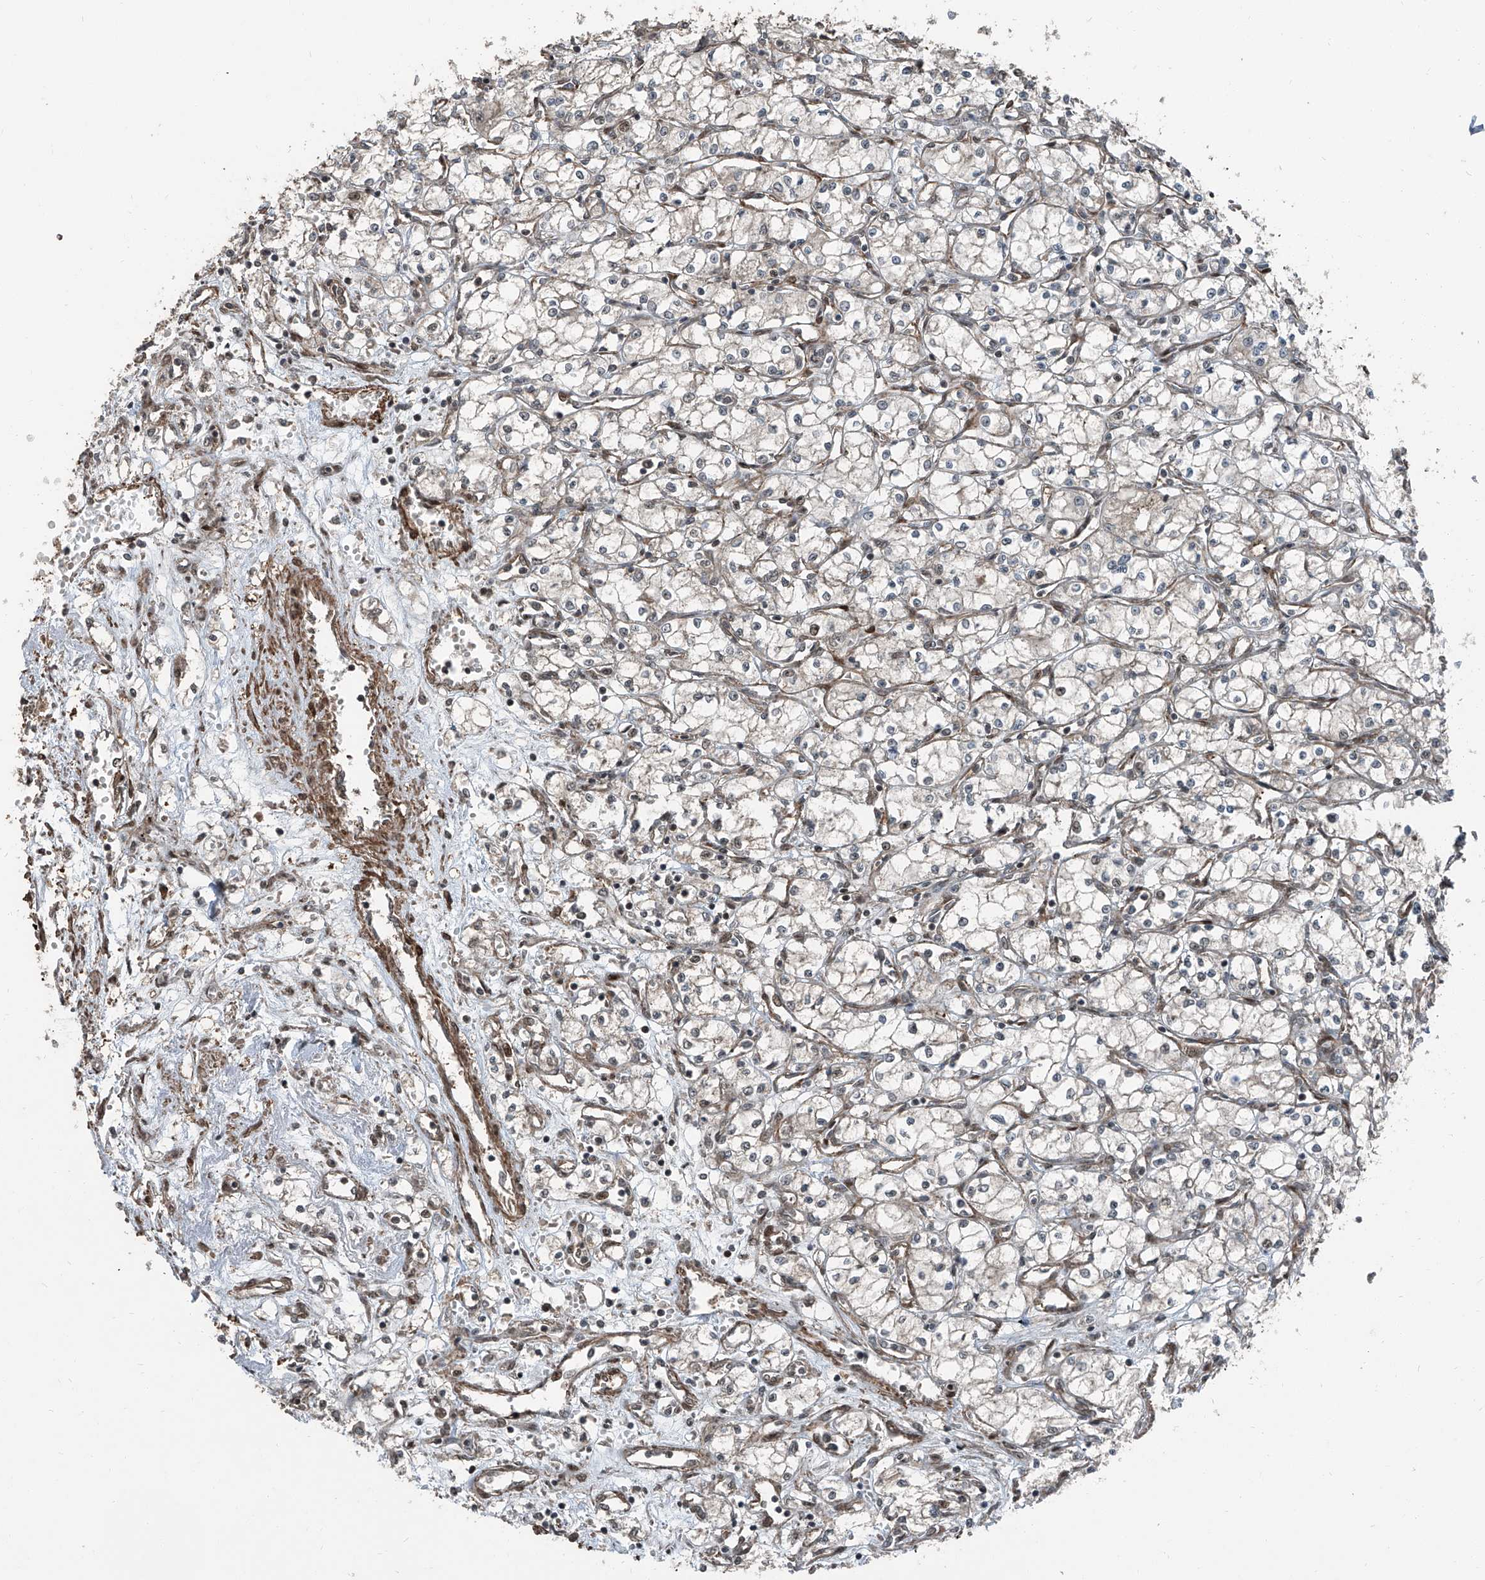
{"staining": {"intensity": "negative", "quantity": "none", "location": "none"}, "tissue": "renal cancer", "cell_type": "Tumor cells", "image_type": "cancer", "snomed": [{"axis": "morphology", "description": "Adenocarcinoma, NOS"}, {"axis": "topography", "description": "Kidney"}], "caption": "This is an immunohistochemistry (IHC) micrograph of adenocarcinoma (renal). There is no staining in tumor cells.", "gene": "ZNF570", "patient": {"sex": "male", "age": 59}}